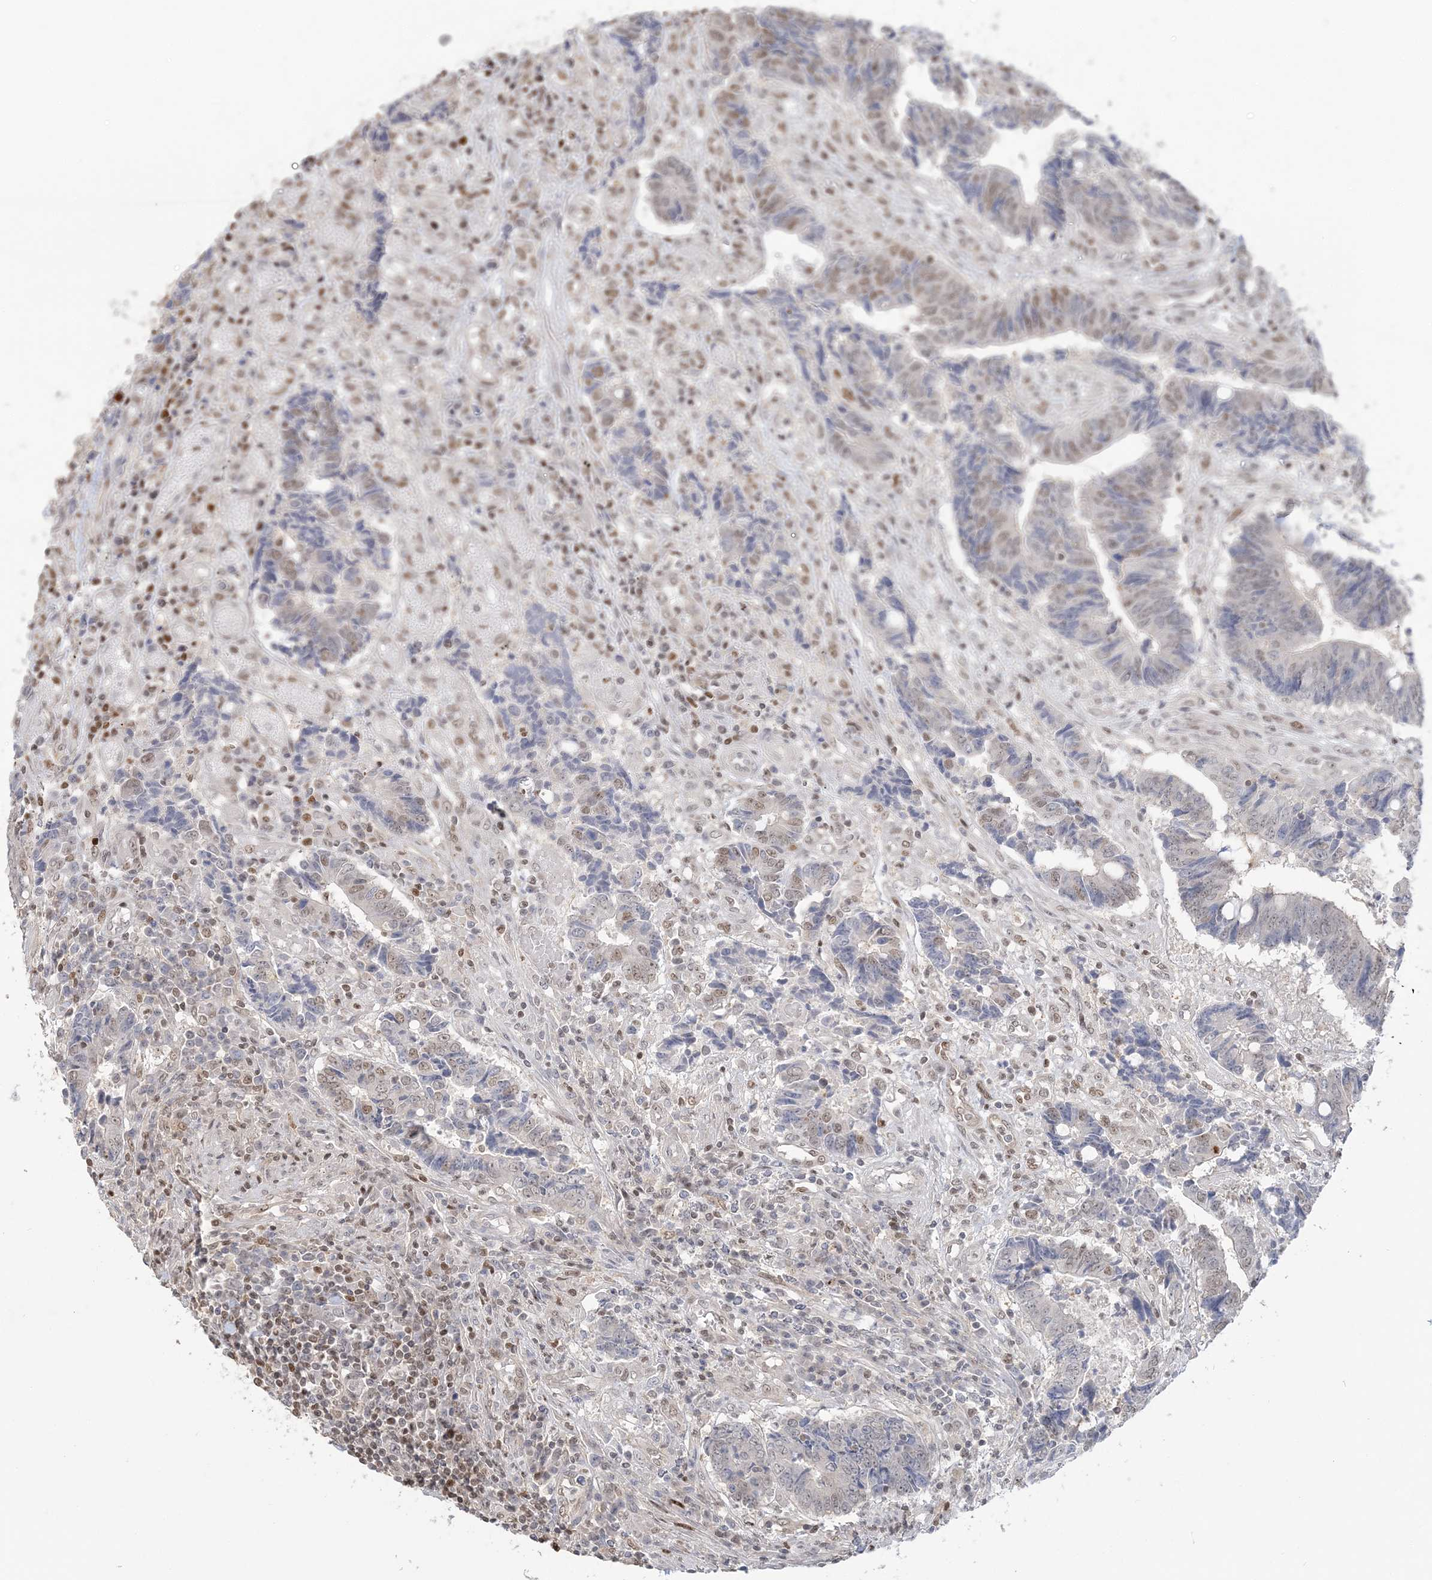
{"staining": {"intensity": "weak", "quantity": "25%-75%", "location": "nuclear"}, "tissue": "colorectal cancer", "cell_type": "Tumor cells", "image_type": "cancer", "snomed": [{"axis": "morphology", "description": "Adenocarcinoma, NOS"}, {"axis": "topography", "description": "Rectum"}], "caption": "This is a histology image of immunohistochemistry (IHC) staining of adenocarcinoma (colorectal), which shows weak expression in the nuclear of tumor cells.", "gene": "SUMO2", "patient": {"sex": "male", "age": 84}}